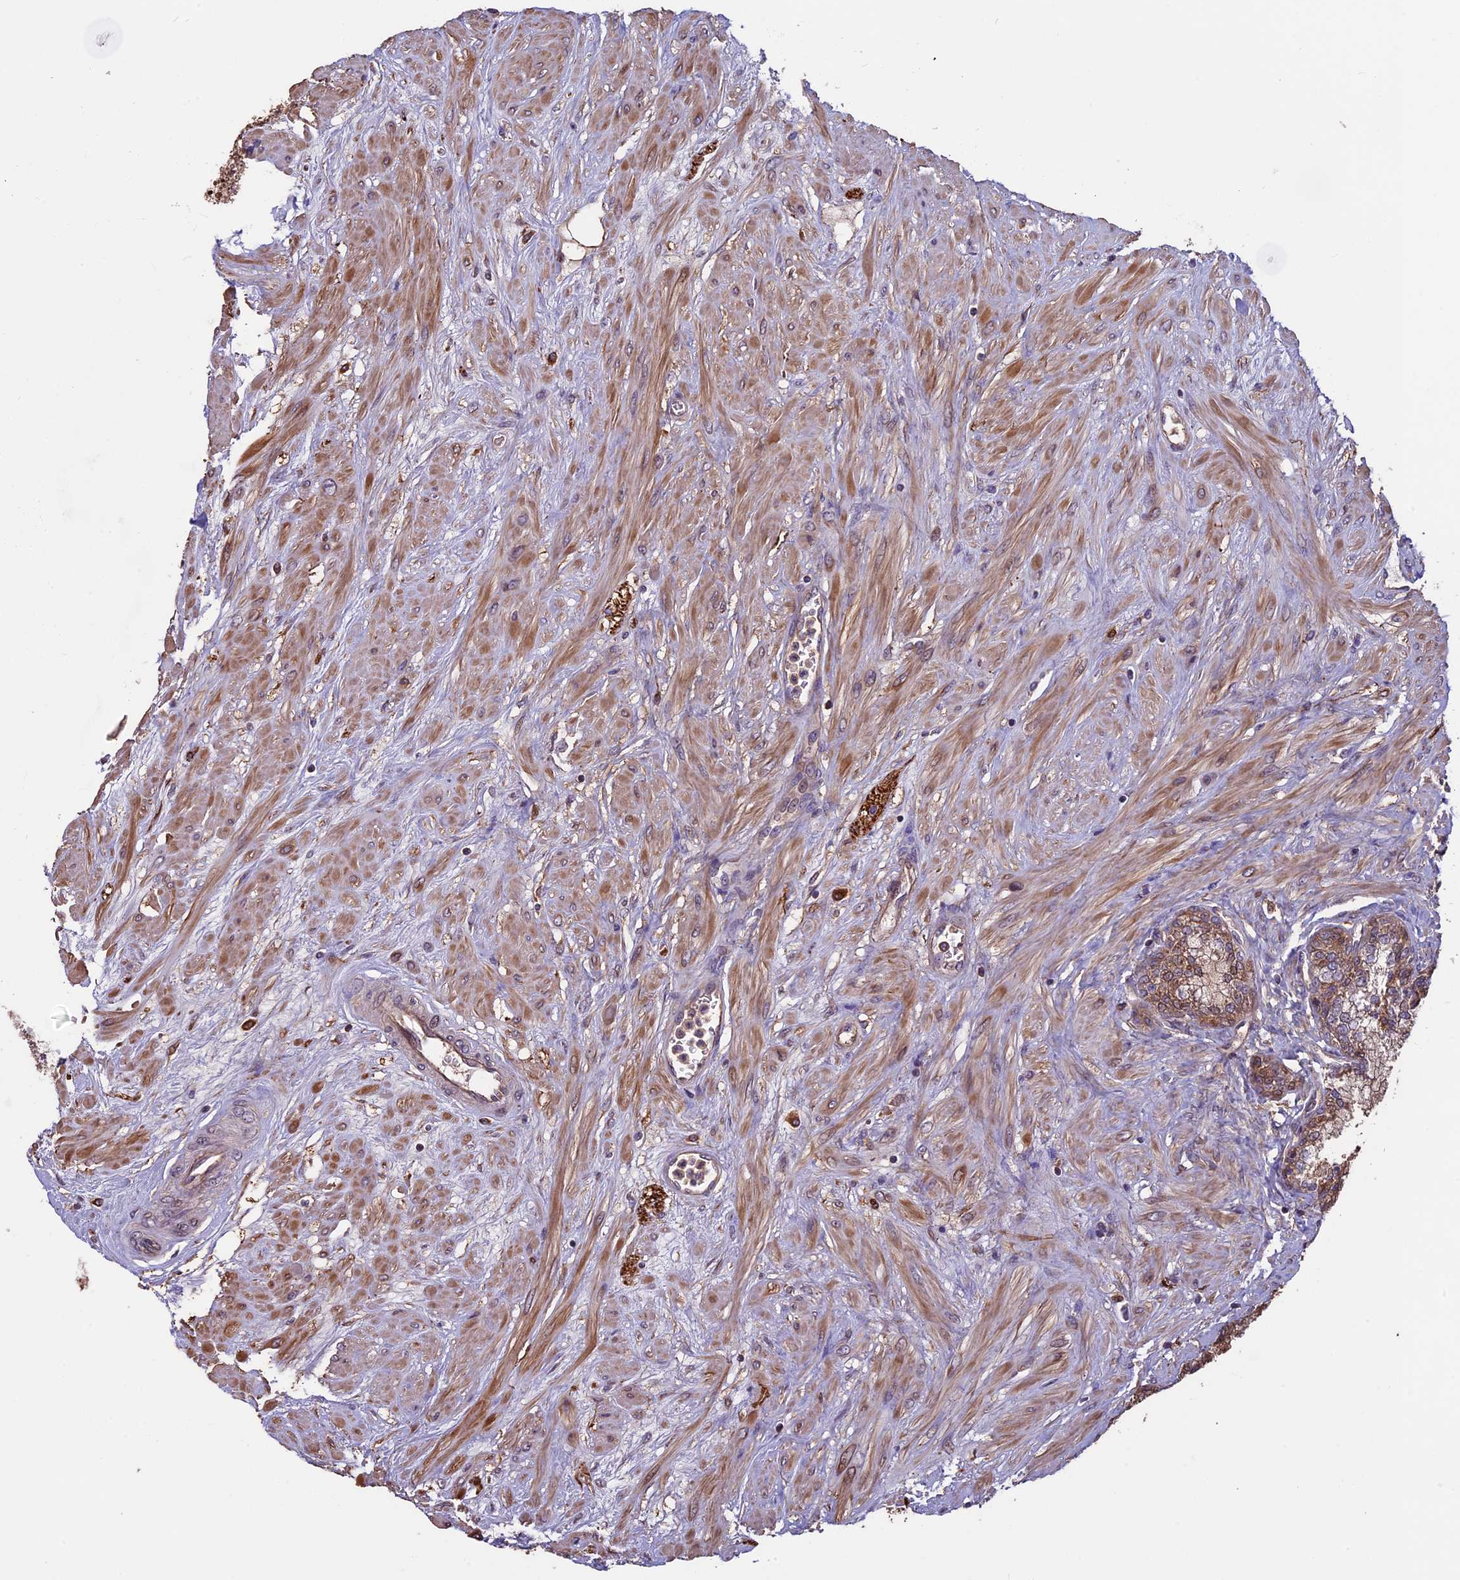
{"staining": {"intensity": "moderate", "quantity": "25%-75%", "location": "cytoplasmic/membranous,nuclear"}, "tissue": "prostate", "cell_type": "Glandular cells", "image_type": "normal", "snomed": [{"axis": "morphology", "description": "Normal tissue, NOS"}, {"axis": "topography", "description": "Prostate"}], "caption": "This photomicrograph reveals immunohistochemistry staining of normal human prostate, with medium moderate cytoplasmic/membranous,nuclear staining in about 25%-75% of glandular cells.", "gene": "VWA3A", "patient": {"sex": "male", "age": 60}}